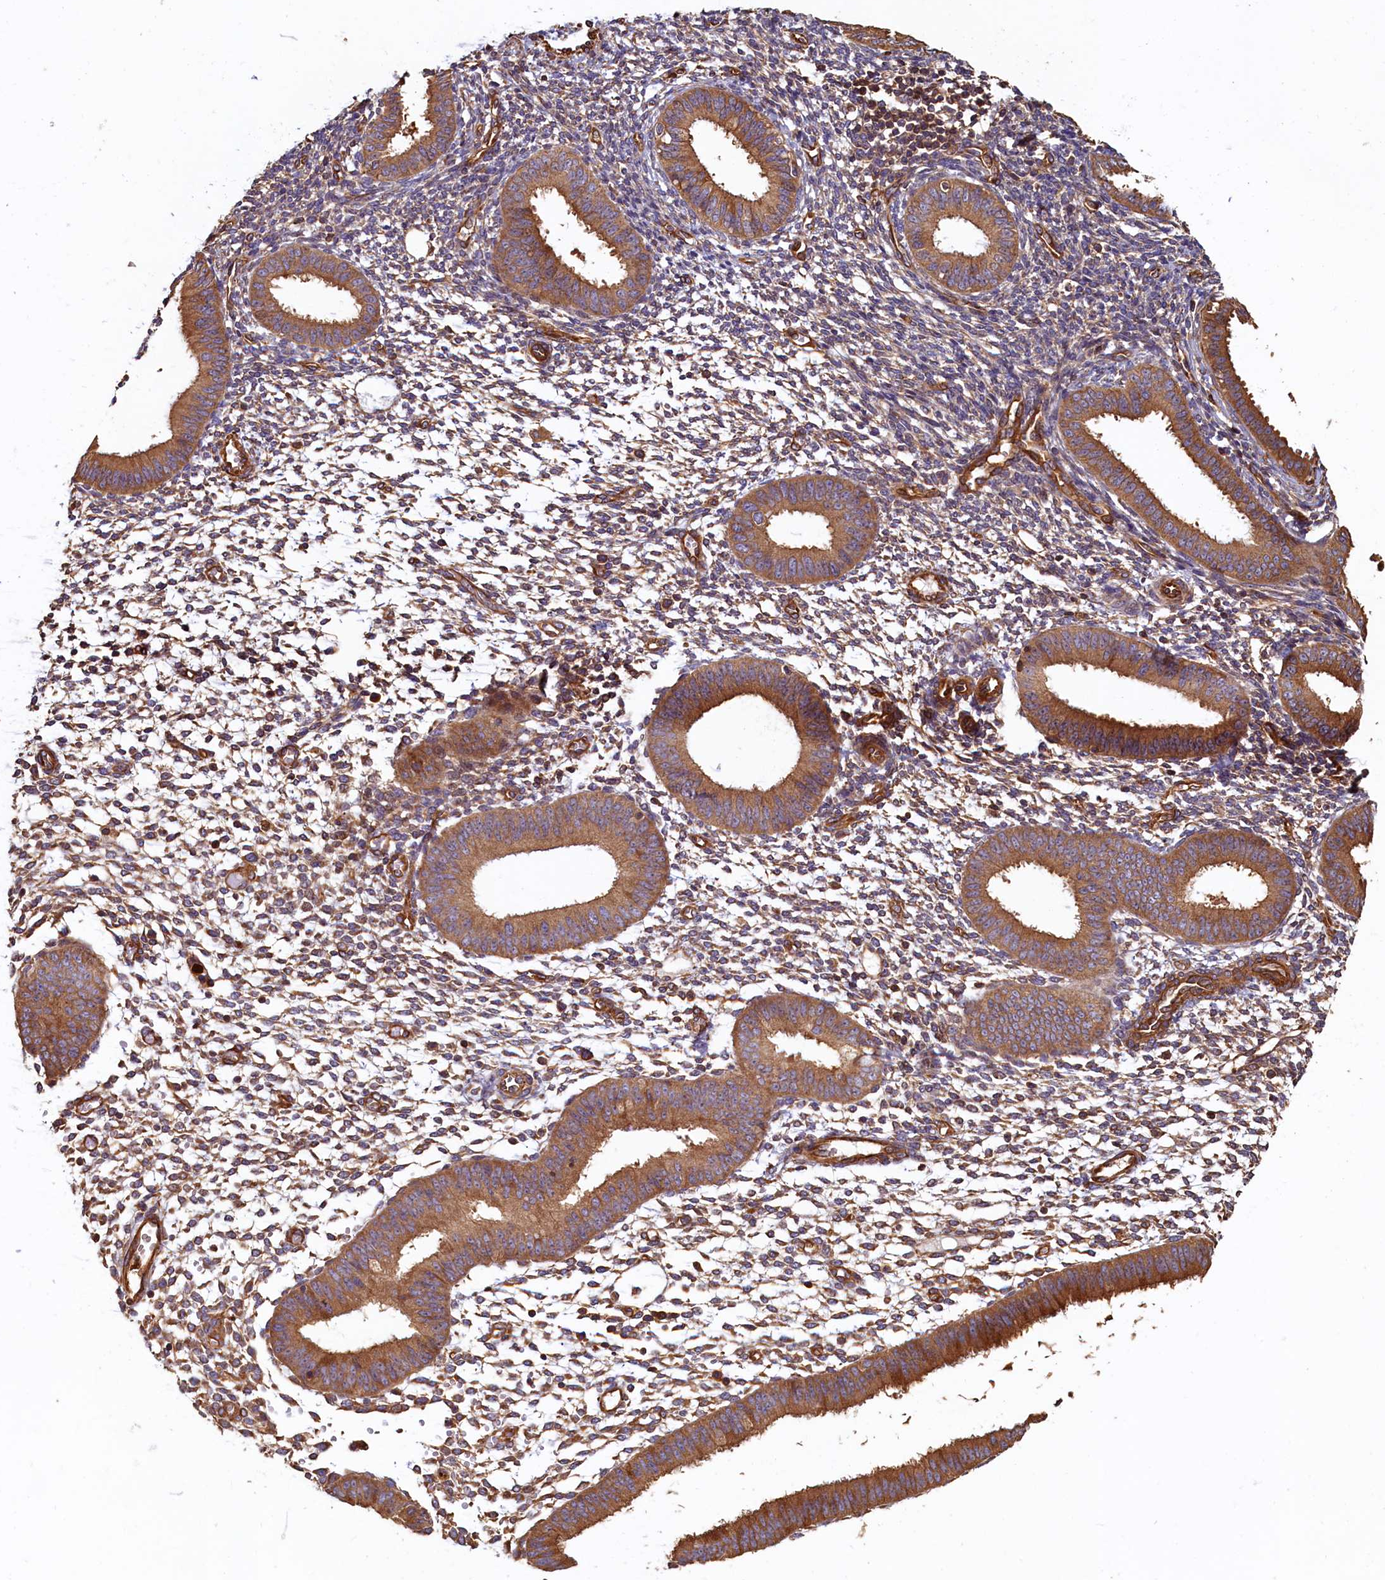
{"staining": {"intensity": "moderate", "quantity": "<25%", "location": "cytoplasmic/membranous"}, "tissue": "endometrium", "cell_type": "Cells in endometrial stroma", "image_type": "normal", "snomed": [{"axis": "morphology", "description": "Normal tissue, NOS"}, {"axis": "topography", "description": "Uterus"}, {"axis": "topography", "description": "Endometrium"}], "caption": "Brown immunohistochemical staining in unremarkable human endometrium reveals moderate cytoplasmic/membranous expression in approximately <25% of cells in endometrial stroma.", "gene": "CCDC102B", "patient": {"sex": "female", "age": 48}}